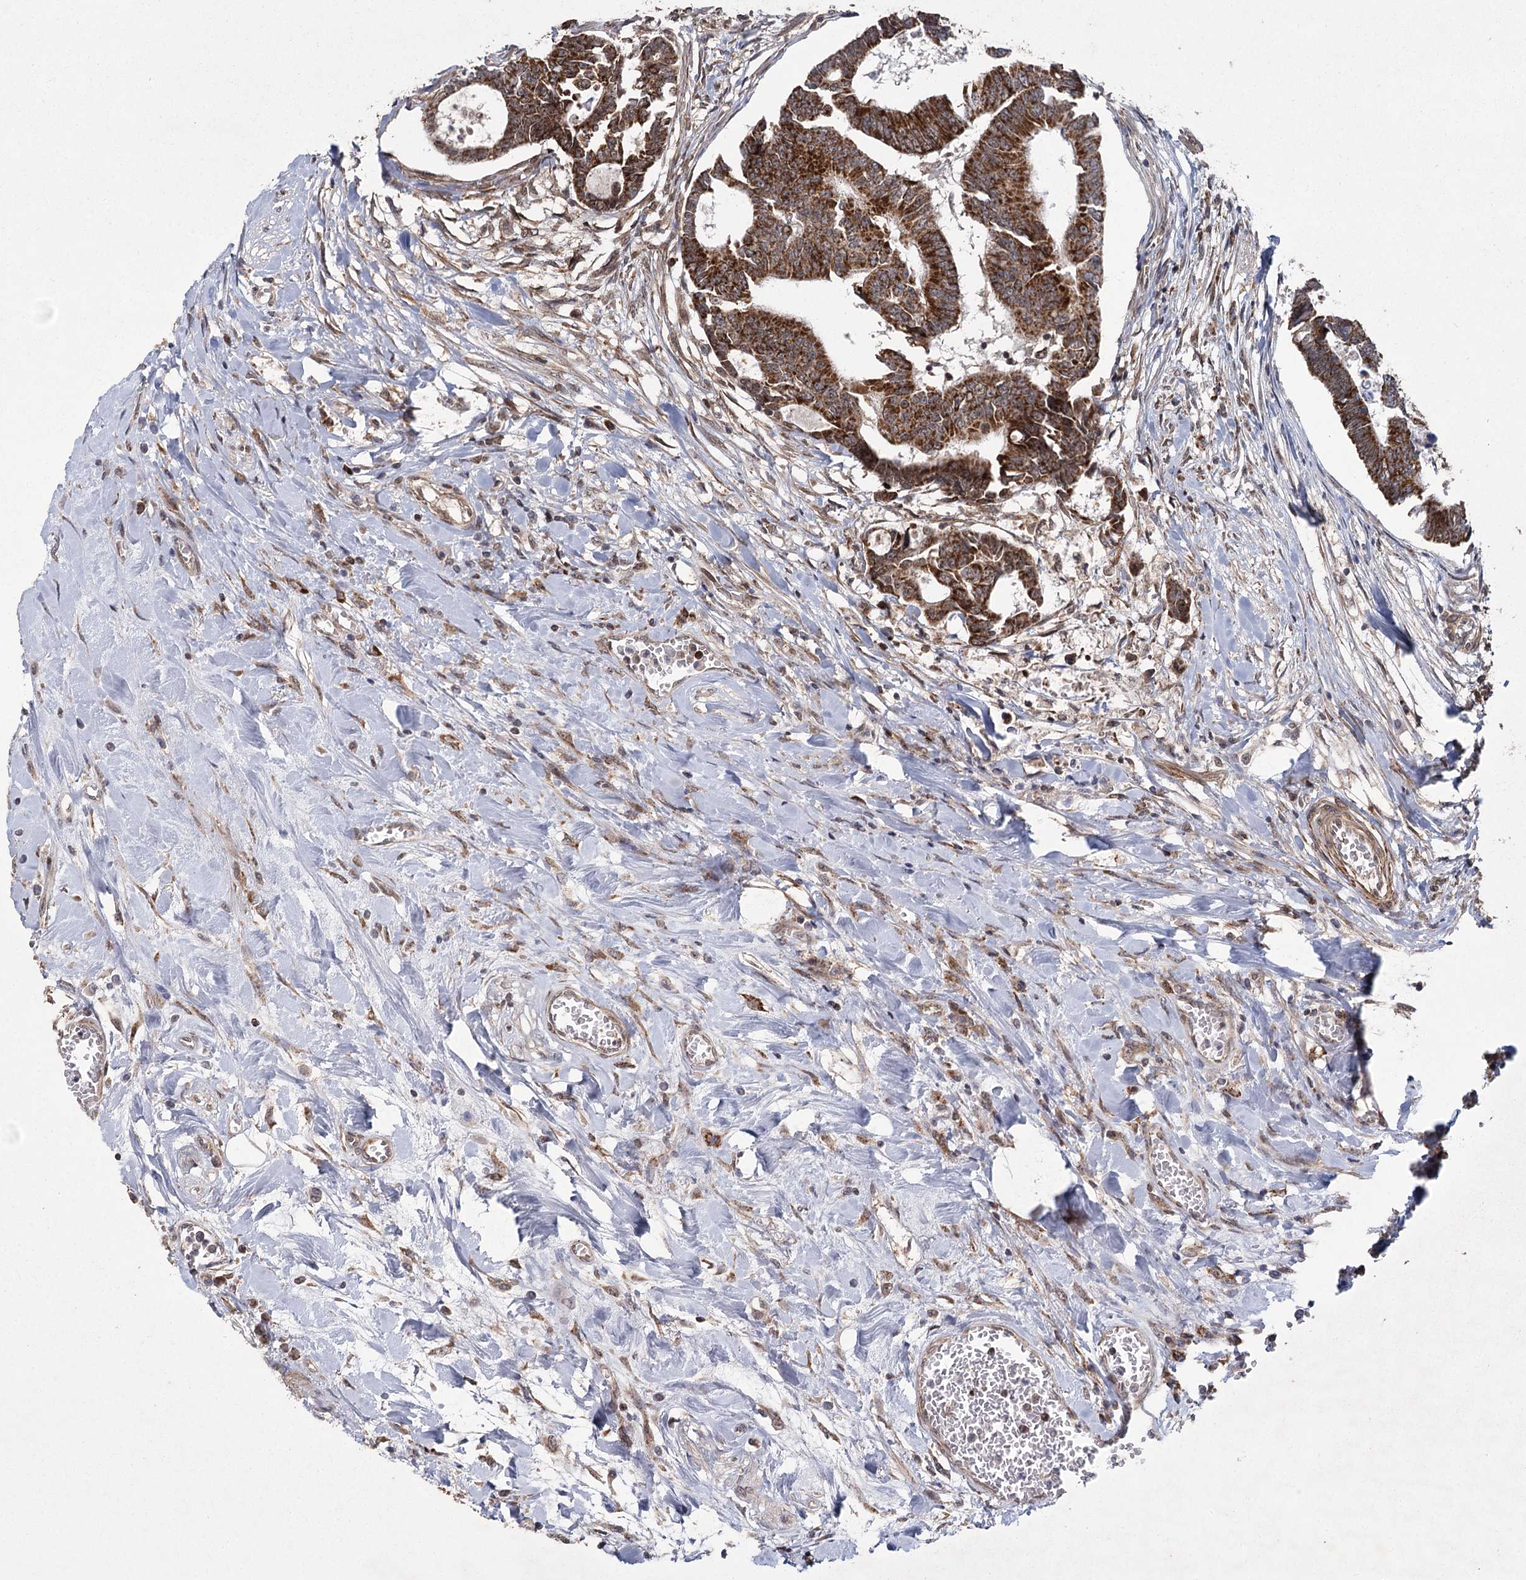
{"staining": {"intensity": "strong", "quantity": ">75%", "location": "cytoplasmic/membranous"}, "tissue": "colorectal cancer", "cell_type": "Tumor cells", "image_type": "cancer", "snomed": [{"axis": "morphology", "description": "Adenocarcinoma, NOS"}, {"axis": "topography", "description": "Rectum"}], "caption": "Adenocarcinoma (colorectal) tissue reveals strong cytoplasmic/membranous positivity in about >75% of tumor cells", "gene": "ZCCHC24", "patient": {"sex": "female", "age": 65}}